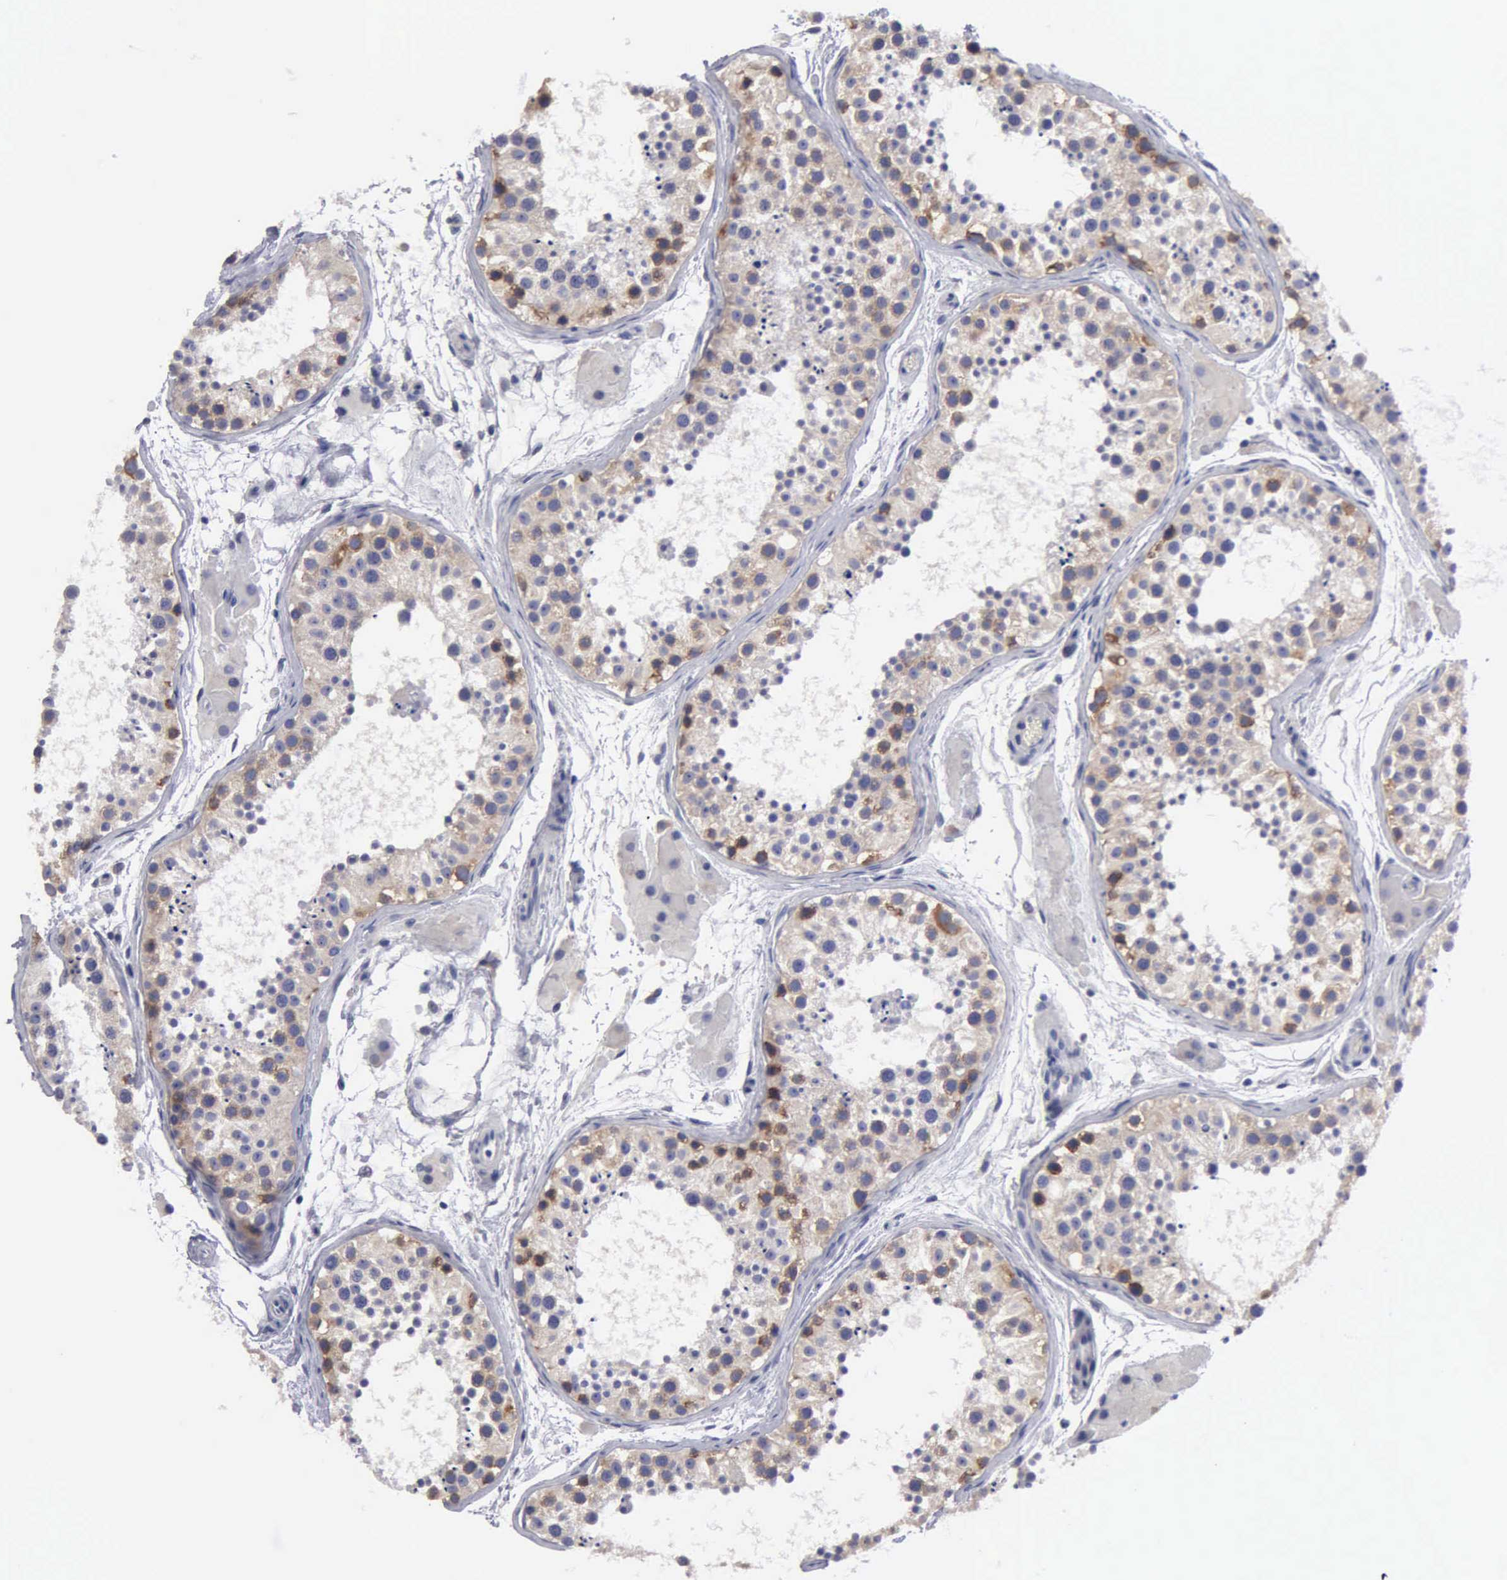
{"staining": {"intensity": "moderate", "quantity": "<25%", "location": "cytoplasmic/membranous"}, "tissue": "testis", "cell_type": "Cells in seminiferous ducts", "image_type": "normal", "snomed": [{"axis": "morphology", "description": "Normal tissue, NOS"}, {"axis": "topography", "description": "Testis"}], "caption": "Protein staining shows moderate cytoplasmic/membranous positivity in approximately <25% of cells in seminiferous ducts in benign testis.", "gene": "TXLNG", "patient": {"sex": "male", "age": 29}}